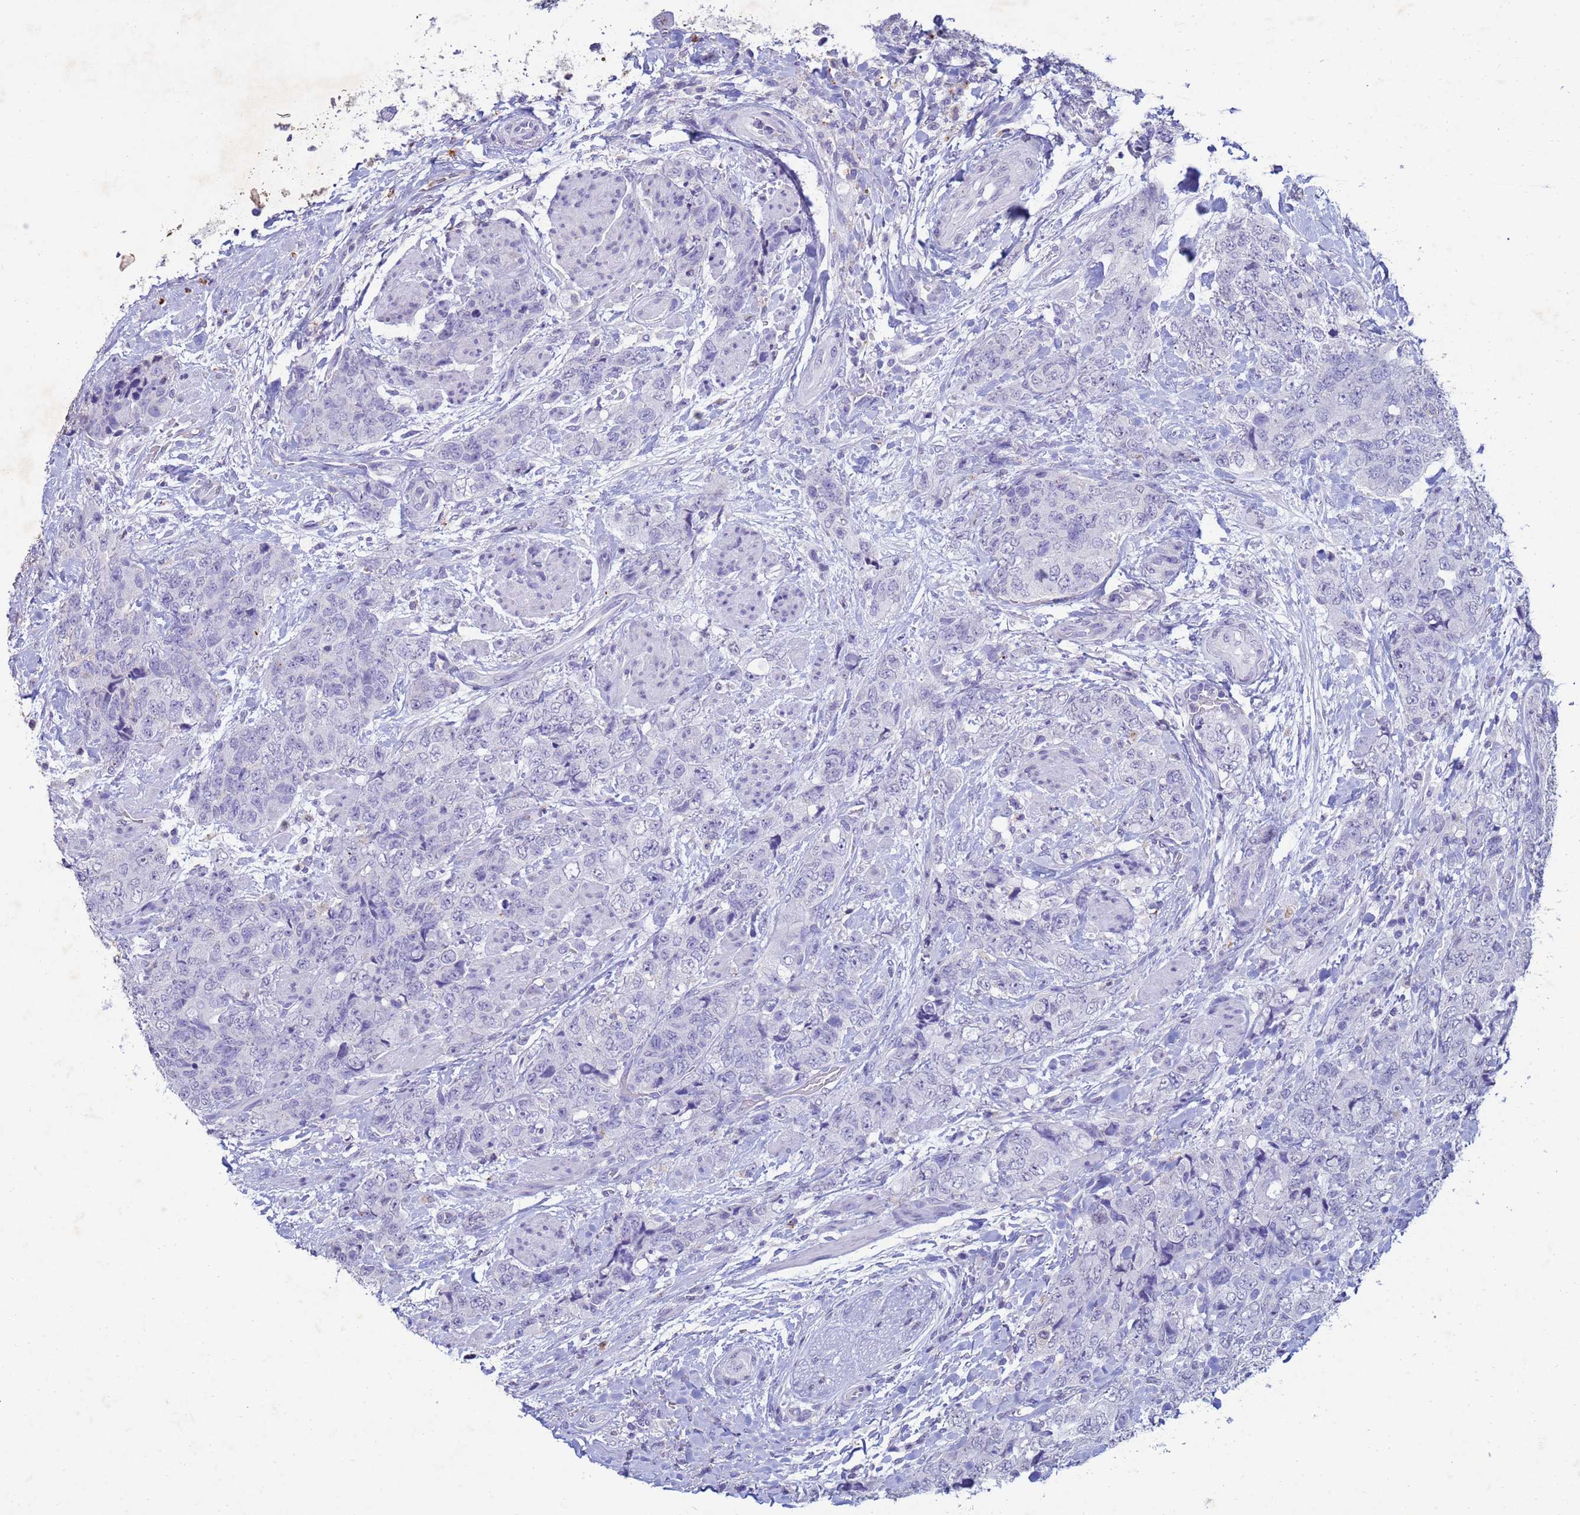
{"staining": {"intensity": "negative", "quantity": "none", "location": "none"}, "tissue": "urothelial cancer", "cell_type": "Tumor cells", "image_type": "cancer", "snomed": [{"axis": "morphology", "description": "Urothelial carcinoma, High grade"}, {"axis": "topography", "description": "Urinary bladder"}], "caption": "Immunohistochemical staining of human high-grade urothelial carcinoma exhibits no significant staining in tumor cells.", "gene": "CSTB", "patient": {"sex": "female", "age": 78}}